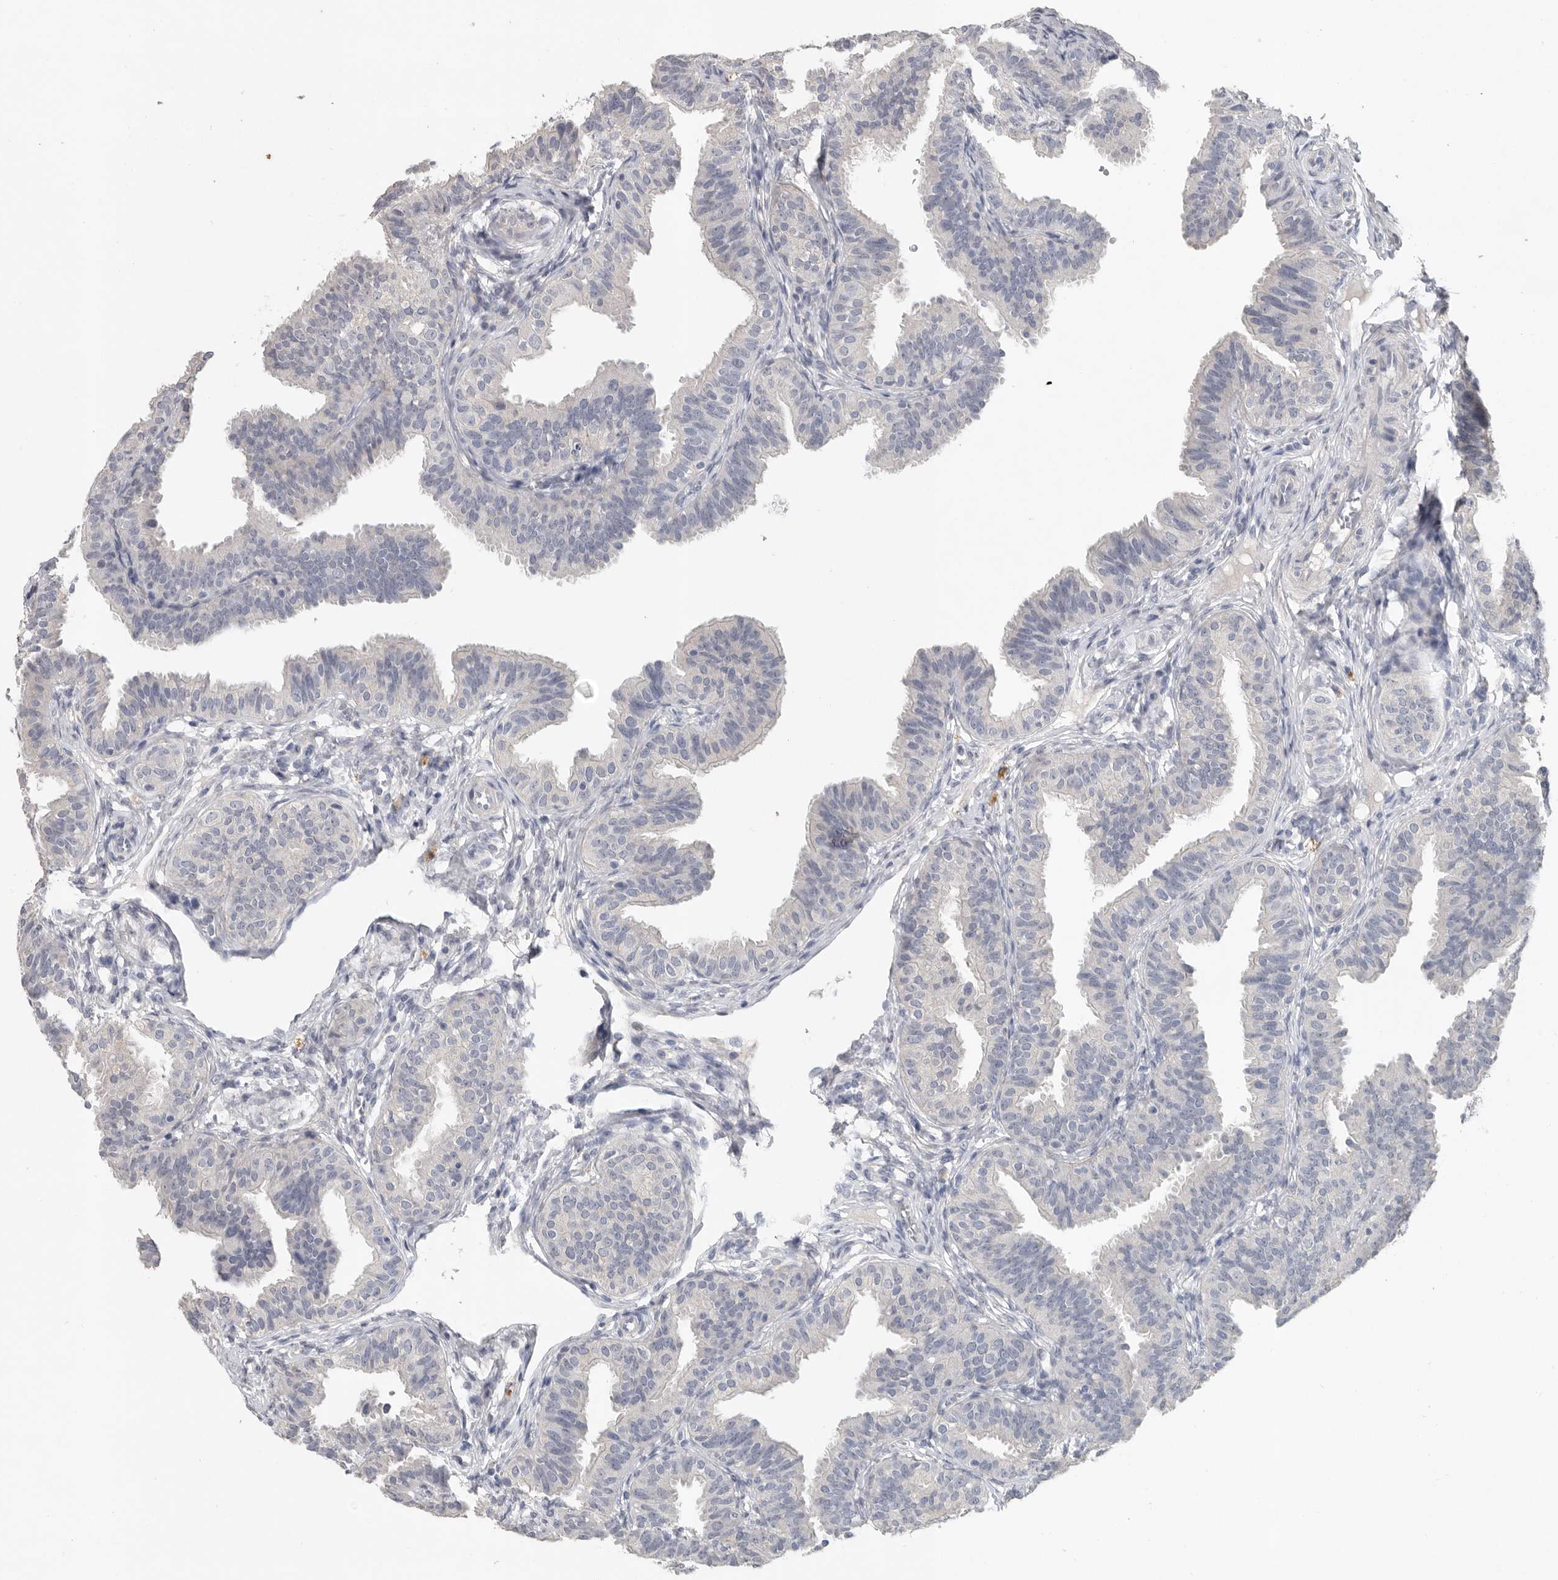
{"staining": {"intensity": "negative", "quantity": "none", "location": "none"}, "tissue": "fallopian tube", "cell_type": "Glandular cells", "image_type": "normal", "snomed": [{"axis": "morphology", "description": "Normal tissue, NOS"}, {"axis": "topography", "description": "Fallopian tube"}], "caption": "Immunohistochemical staining of unremarkable human fallopian tube shows no significant staining in glandular cells.", "gene": "REG4", "patient": {"sex": "female", "age": 35}}